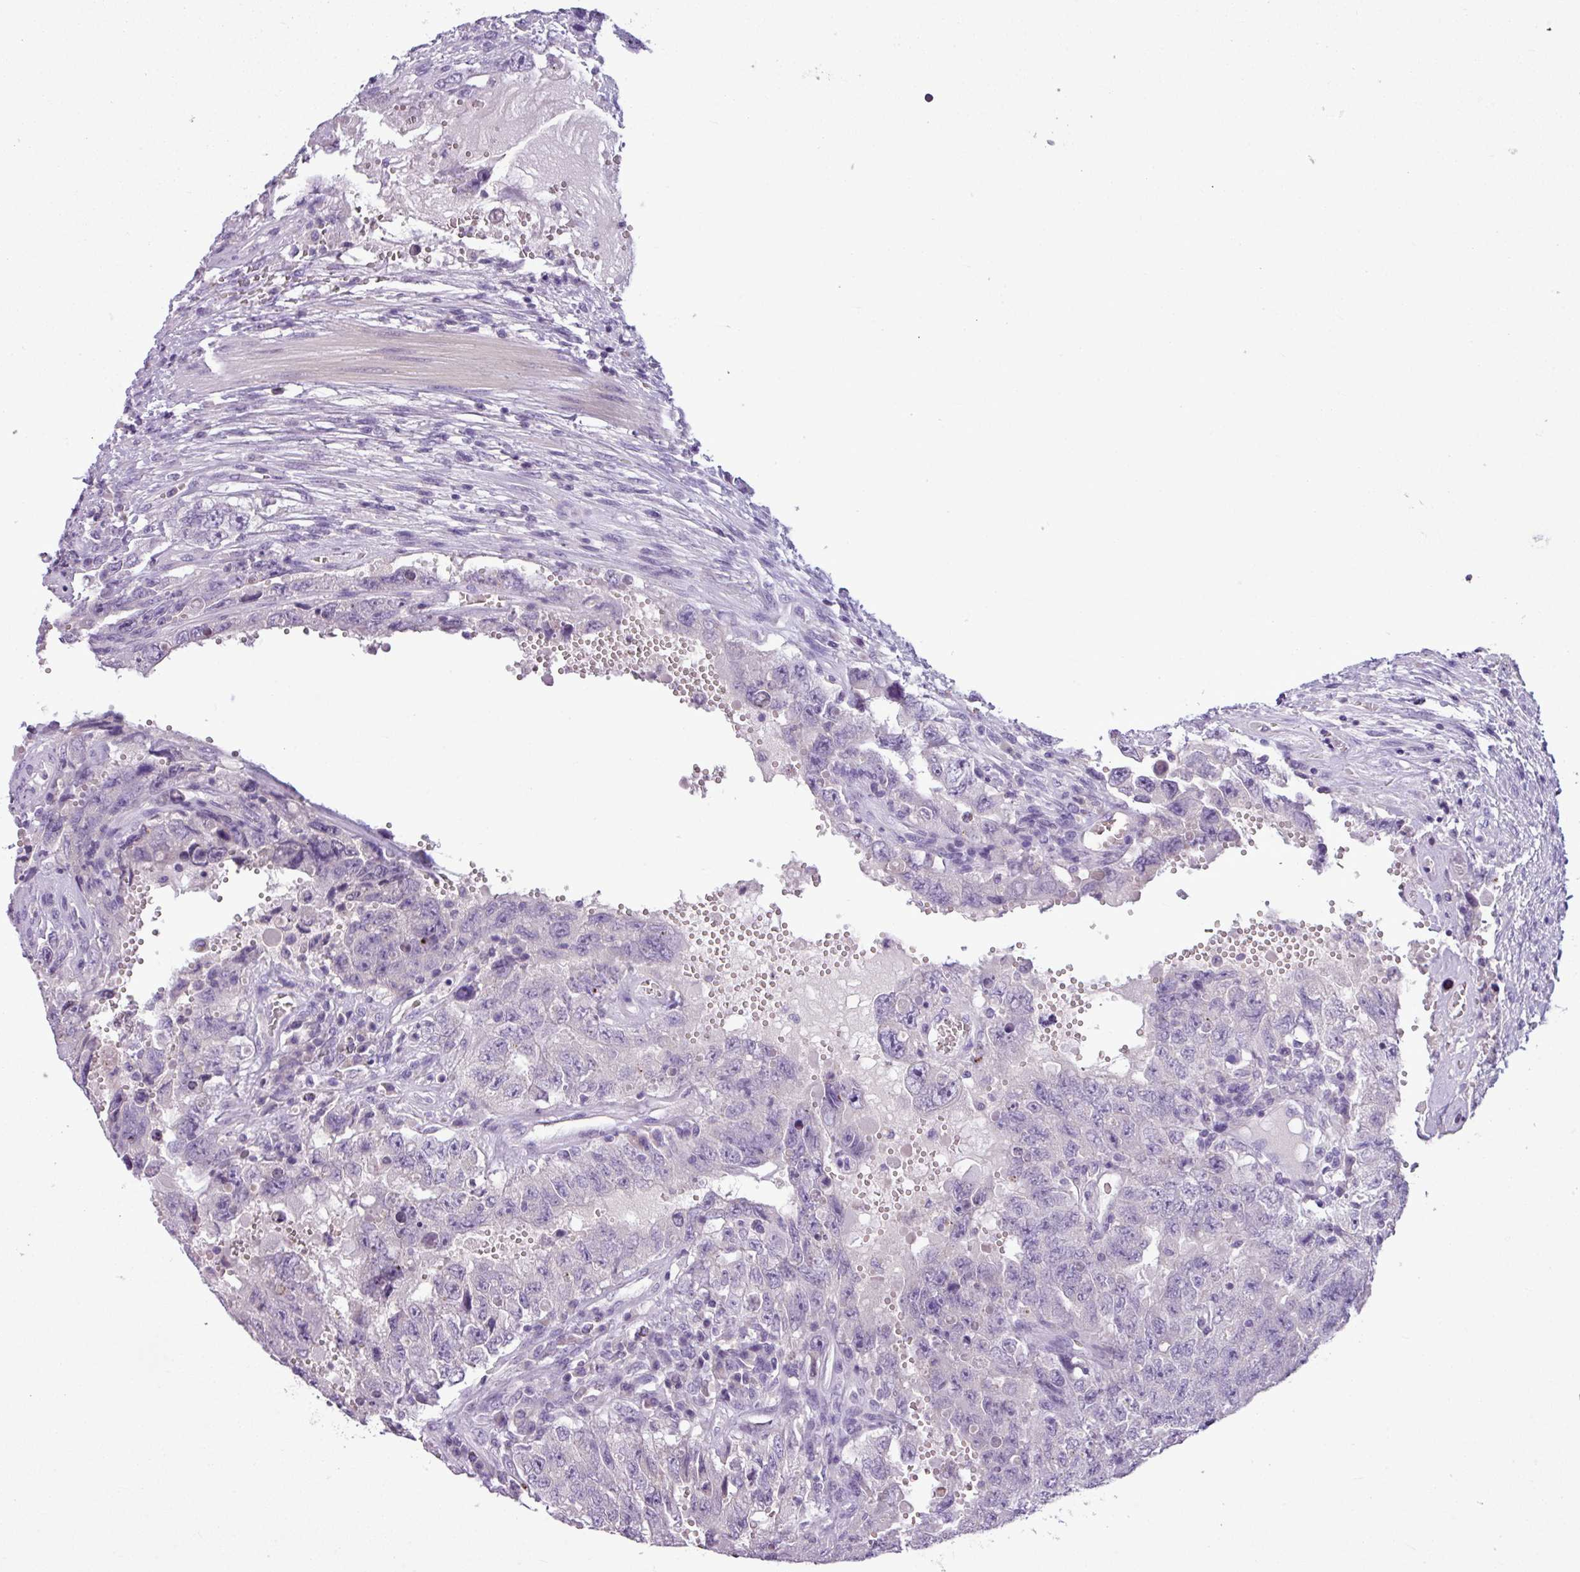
{"staining": {"intensity": "negative", "quantity": "none", "location": "none"}, "tissue": "testis cancer", "cell_type": "Tumor cells", "image_type": "cancer", "snomed": [{"axis": "morphology", "description": "Carcinoma, Embryonal, NOS"}, {"axis": "topography", "description": "Testis"}], "caption": "Testis cancer was stained to show a protein in brown. There is no significant expression in tumor cells.", "gene": "IL17A", "patient": {"sex": "male", "age": 26}}